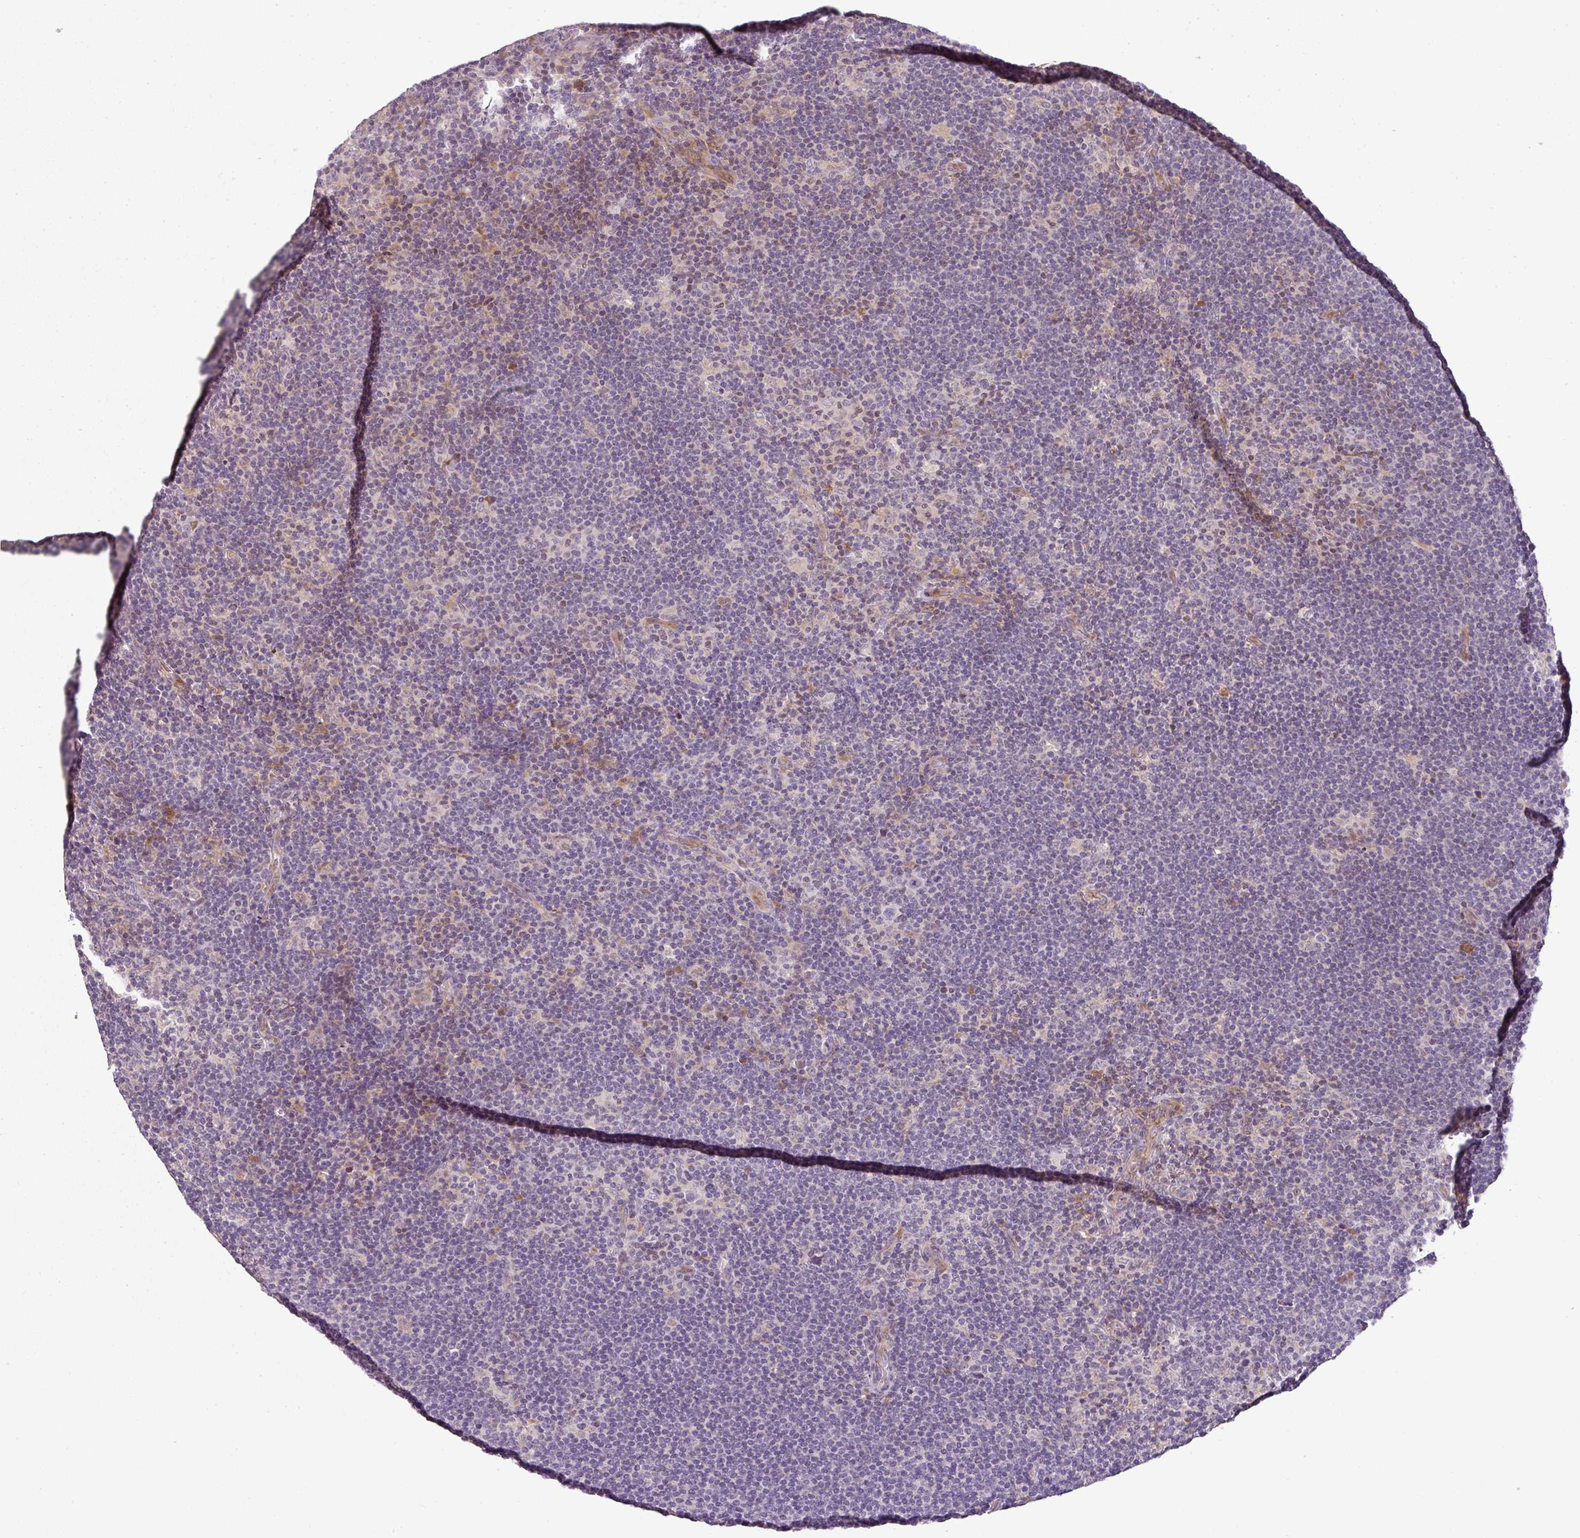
{"staining": {"intensity": "negative", "quantity": "none", "location": "none"}, "tissue": "lymphoma", "cell_type": "Tumor cells", "image_type": "cancer", "snomed": [{"axis": "morphology", "description": "Hodgkin's disease, NOS"}, {"axis": "topography", "description": "Lymph node"}], "caption": "A high-resolution histopathology image shows immunohistochemistry staining of Hodgkin's disease, which shows no significant expression in tumor cells.", "gene": "SPCS3", "patient": {"sex": "female", "age": 57}}